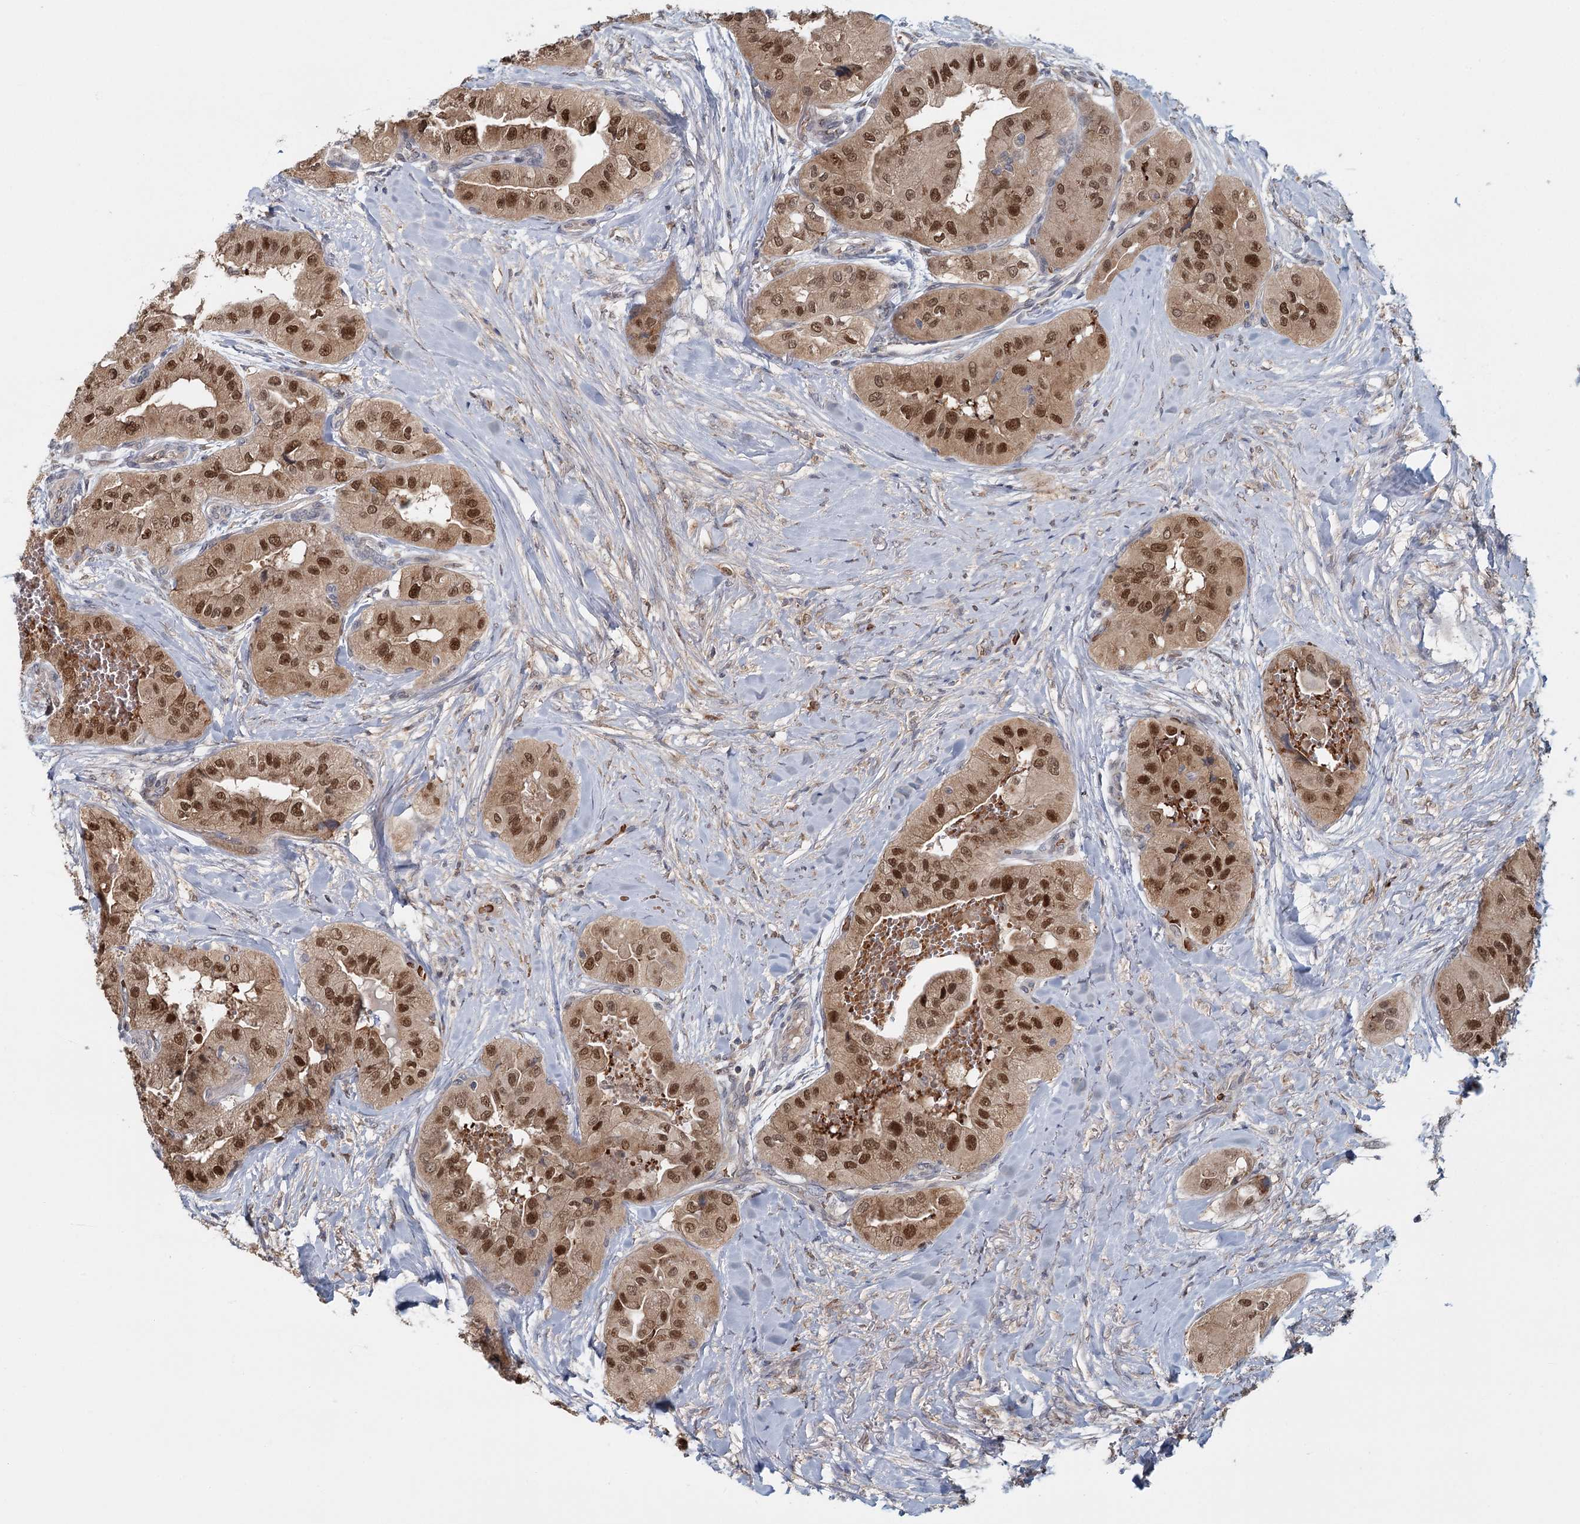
{"staining": {"intensity": "strong", "quantity": ">75%", "location": "nuclear"}, "tissue": "thyroid cancer", "cell_type": "Tumor cells", "image_type": "cancer", "snomed": [{"axis": "morphology", "description": "Papillary adenocarcinoma, NOS"}, {"axis": "topography", "description": "Thyroid gland"}], "caption": "Immunohistochemical staining of human thyroid papillary adenocarcinoma demonstrates strong nuclear protein positivity in about >75% of tumor cells. (brown staining indicates protein expression, while blue staining denotes nuclei).", "gene": "ADK", "patient": {"sex": "female", "age": 59}}